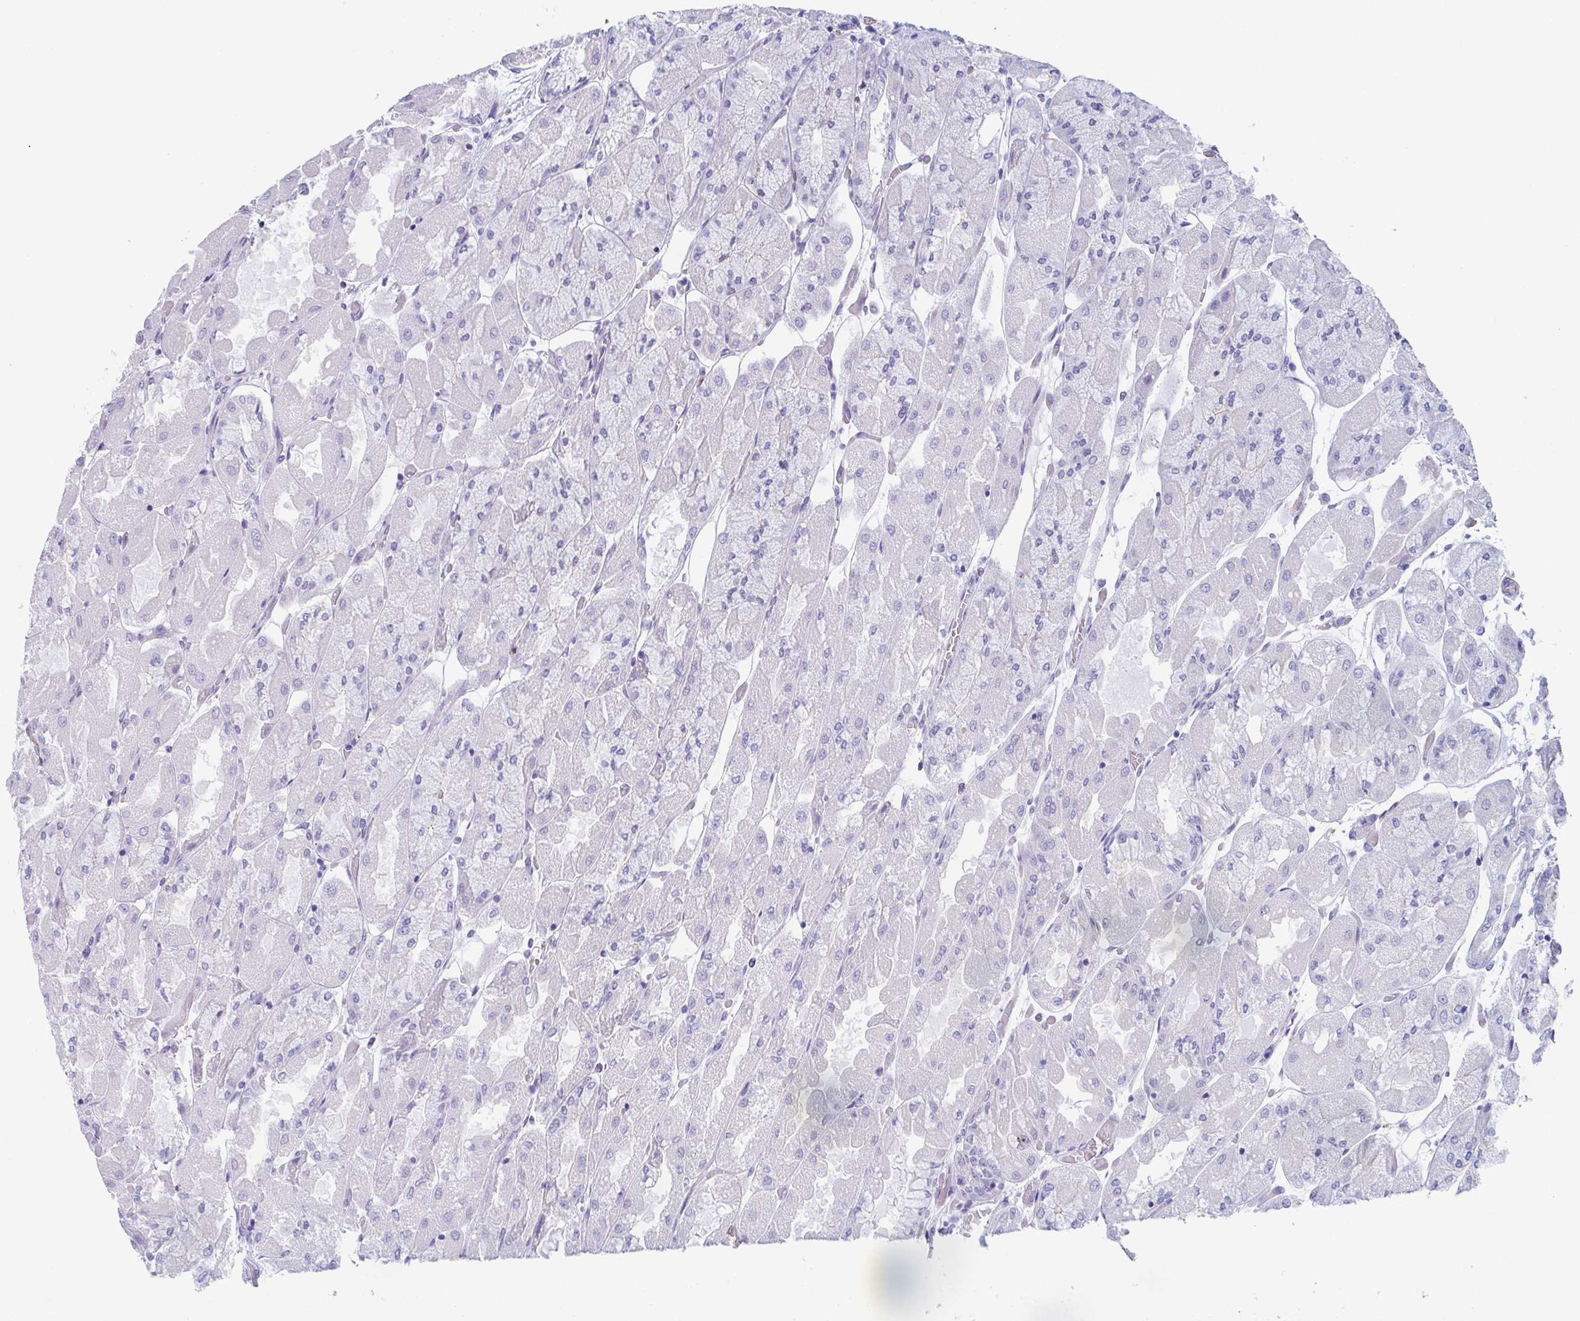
{"staining": {"intensity": "negative", "quantity": "none", "location": "none"}, "tissue": "stomach", "cell_type": "Glandular cells", "image_type": "normal", "snomed": [{"axis": "morphology", "description": "Normal tissue, NOS"}, {"axis": "topography", "description": "Stomach"}], "caption": "An image of stomach stained for a protein demonstrates no brown staining in glandular cells. (IHC, brightfield microscopy, high magnification).", "gene": "ZFP64", "patient": {"sex": "female", "age": 61}}